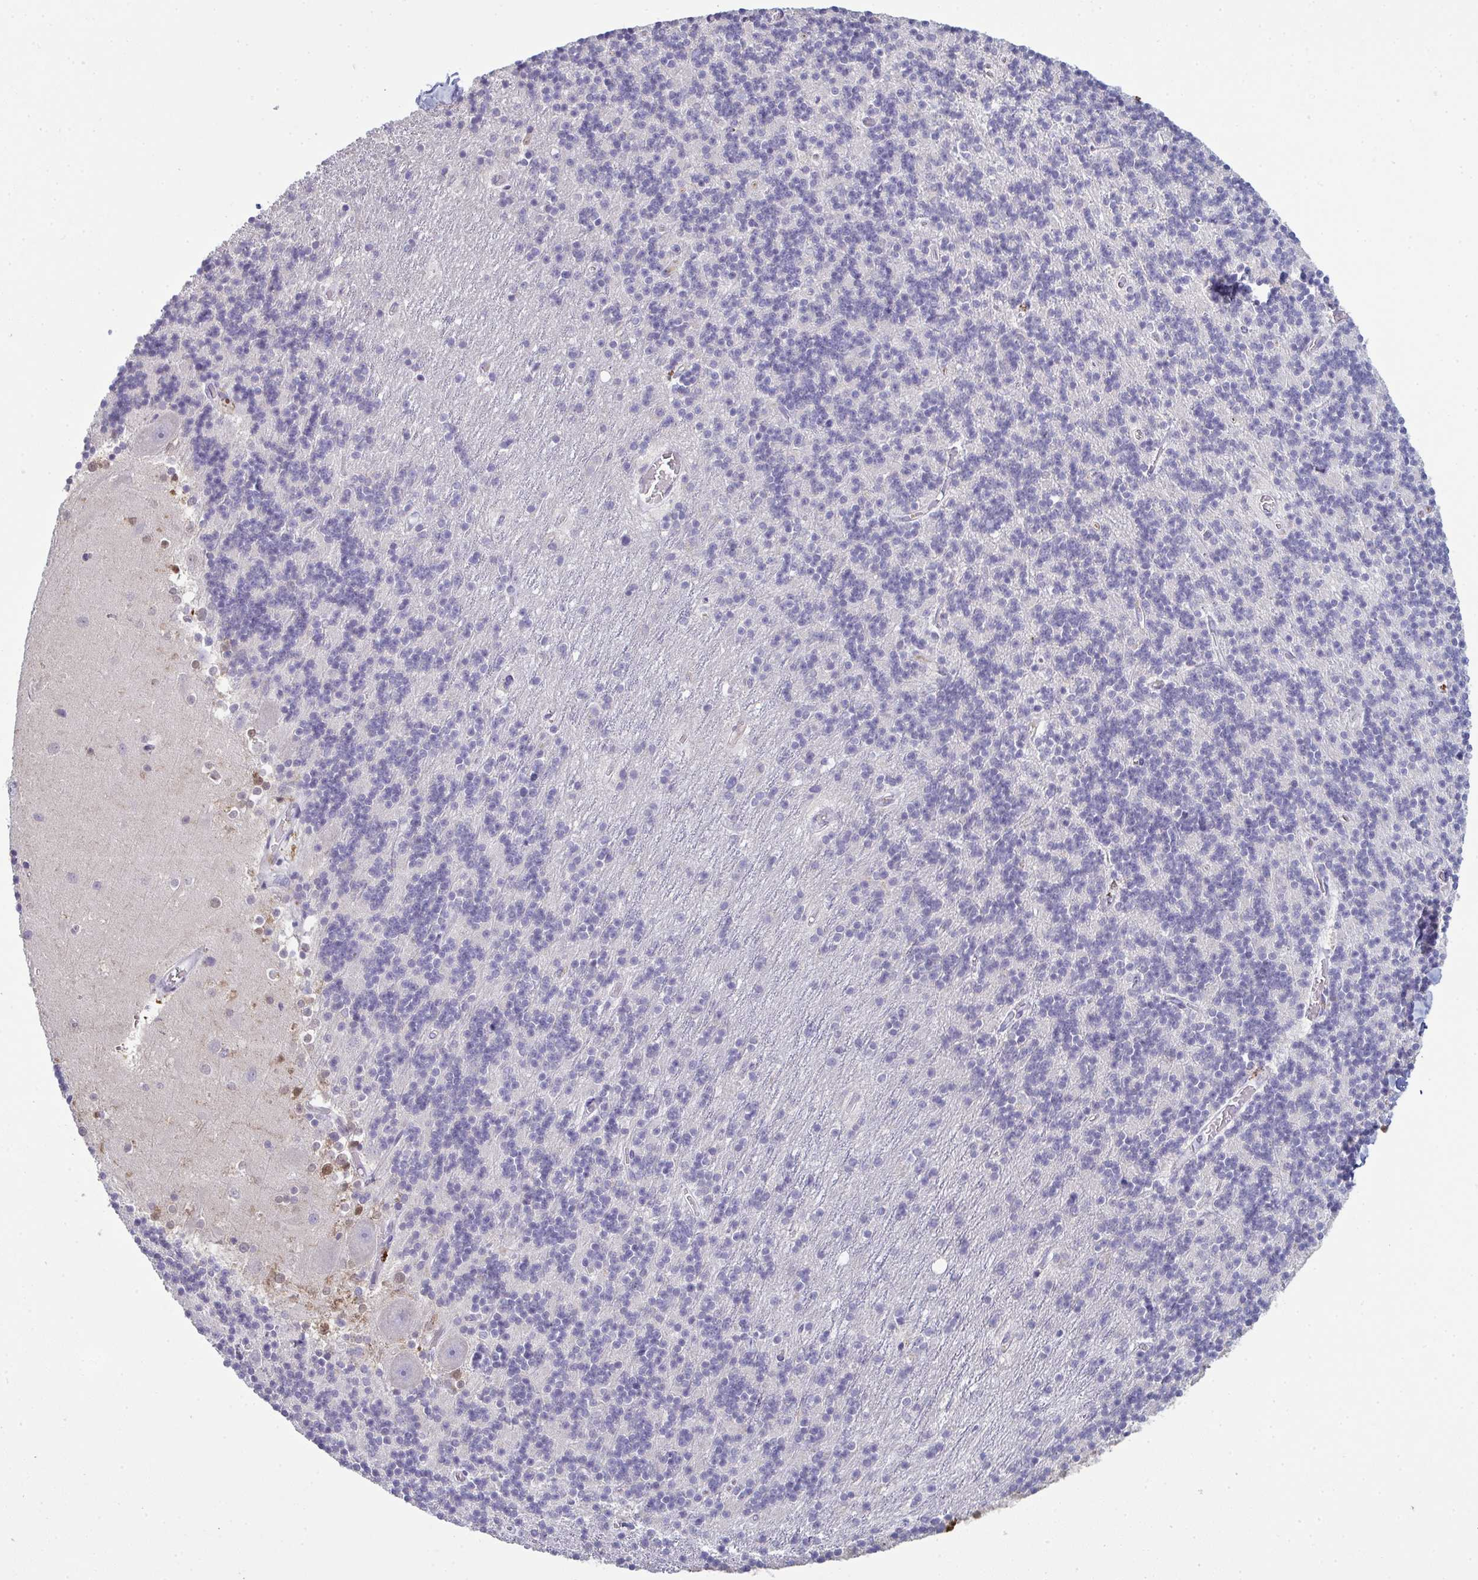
{"staining": {"intensity": "negative", "quantity": "none", "location": "none"}, "tissue": "cerebellum", "cell_type": "Cells in granular layer", "image_type": "normal", "snomed": [{"axis": "morphology", "description": "Normal tissue, NOS"}, {"axis": "topography", "description": "Cerebellum"}], "caption": "High power microscopy photomicrograph of an immunohistochemistry image of normal cerebellum, revealing no significant positivity in cells in granular layer. (Stains: DAB IHC with hematoxylin counter stain, Microscopy: brightfield microscopy at high magnification).", "gene": "ADAM21", "patient": {"sex": "male", "age": 54}}